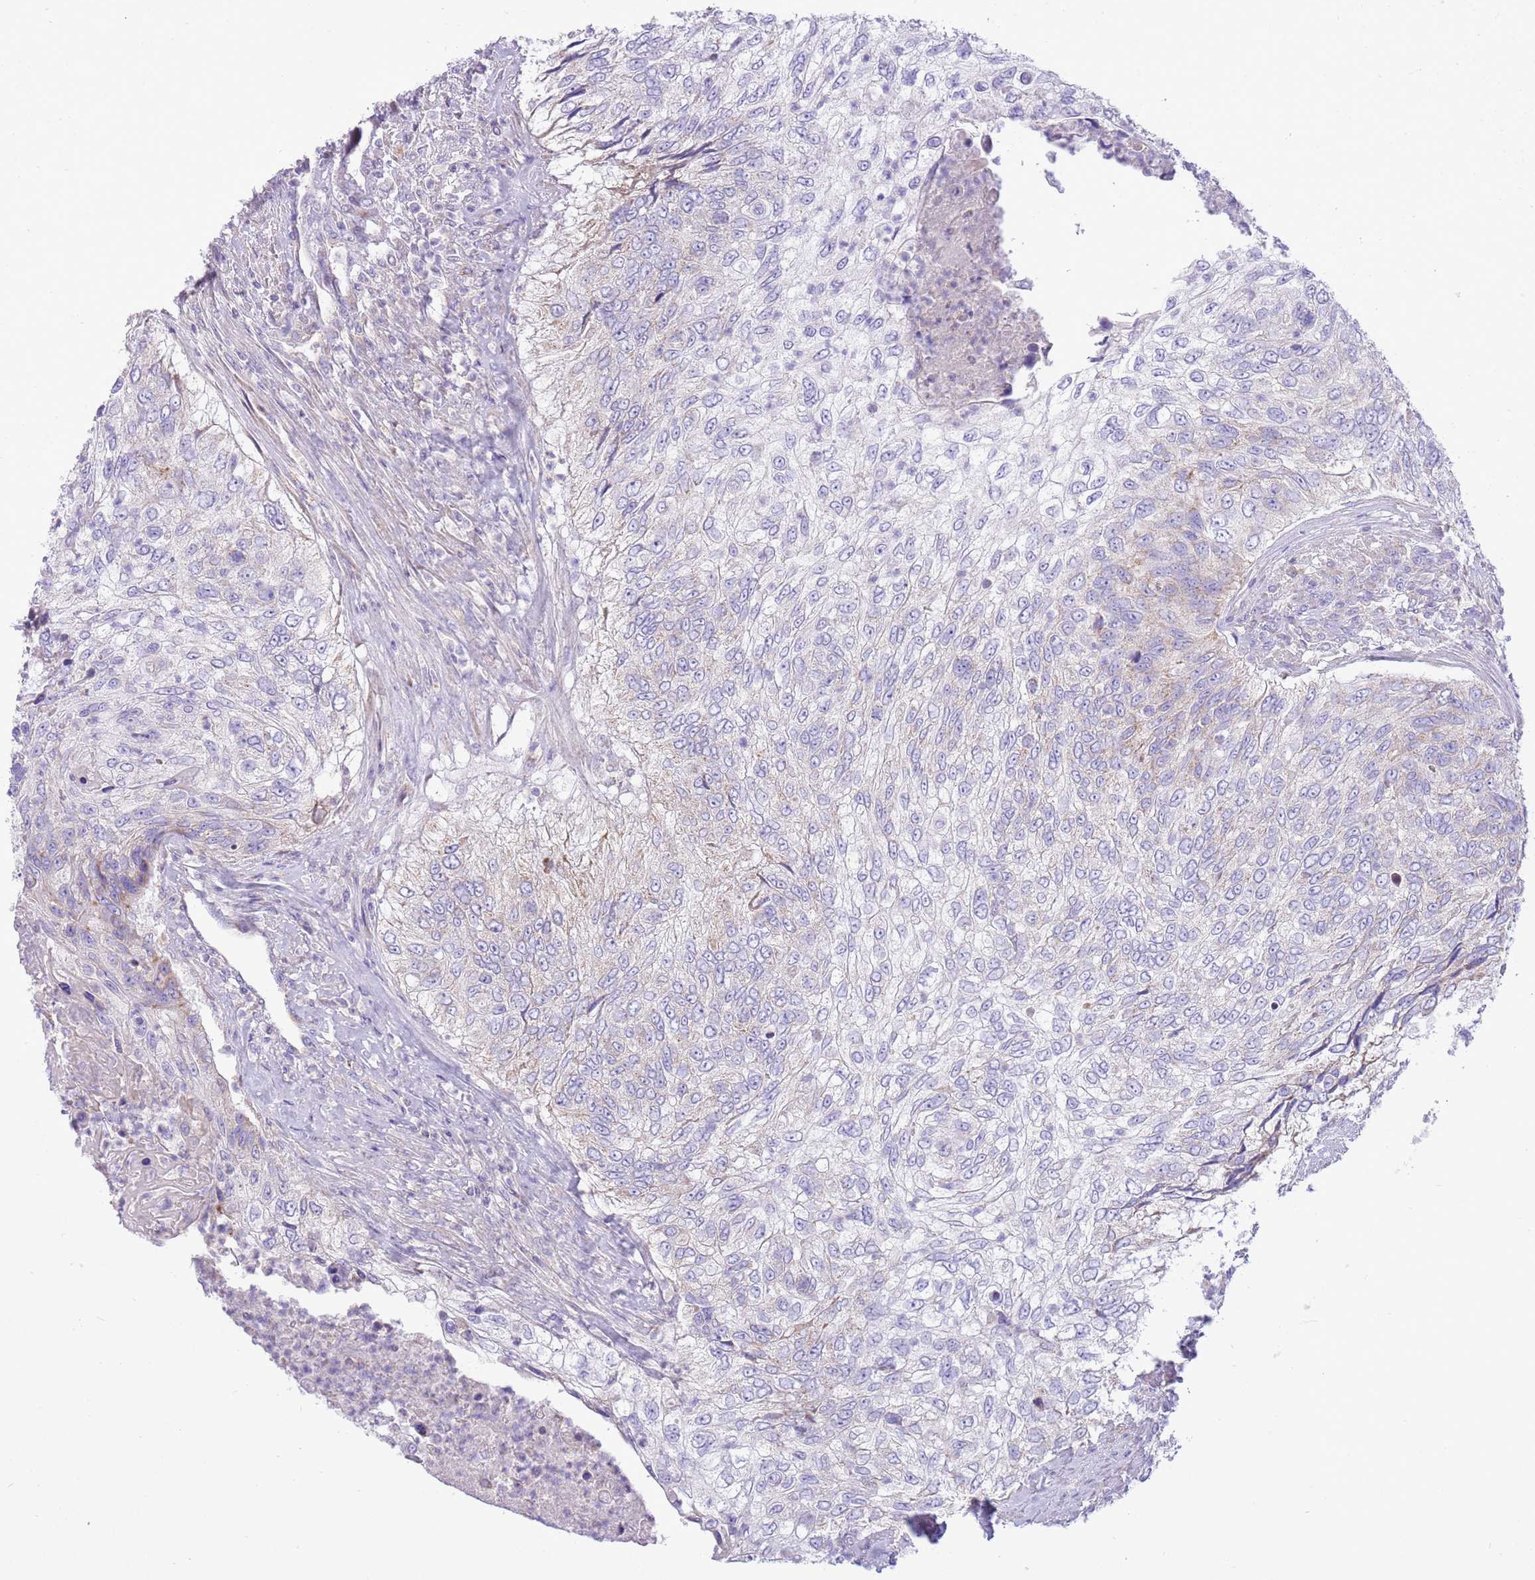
{"staining": {"intensity": "negative", "quantity": "none", "location": "none"}, "tissue": "urothelial cancer", "cell_type": "Tumor cells", "image_type": "cancer", "snomed": [{"axis": "morphology", "description": "Urothelial carcinoma, High grade"}, {"axis": "topography", "description": "Urinary bladder"}], "caption": "High power microscopy photomicrograph of an IHC photomicrograph of urothelial cancer, revealing no significant expression in tumor cells.", "gene": "OAZ2", "patient": {"sex": "female", "age": 60}}